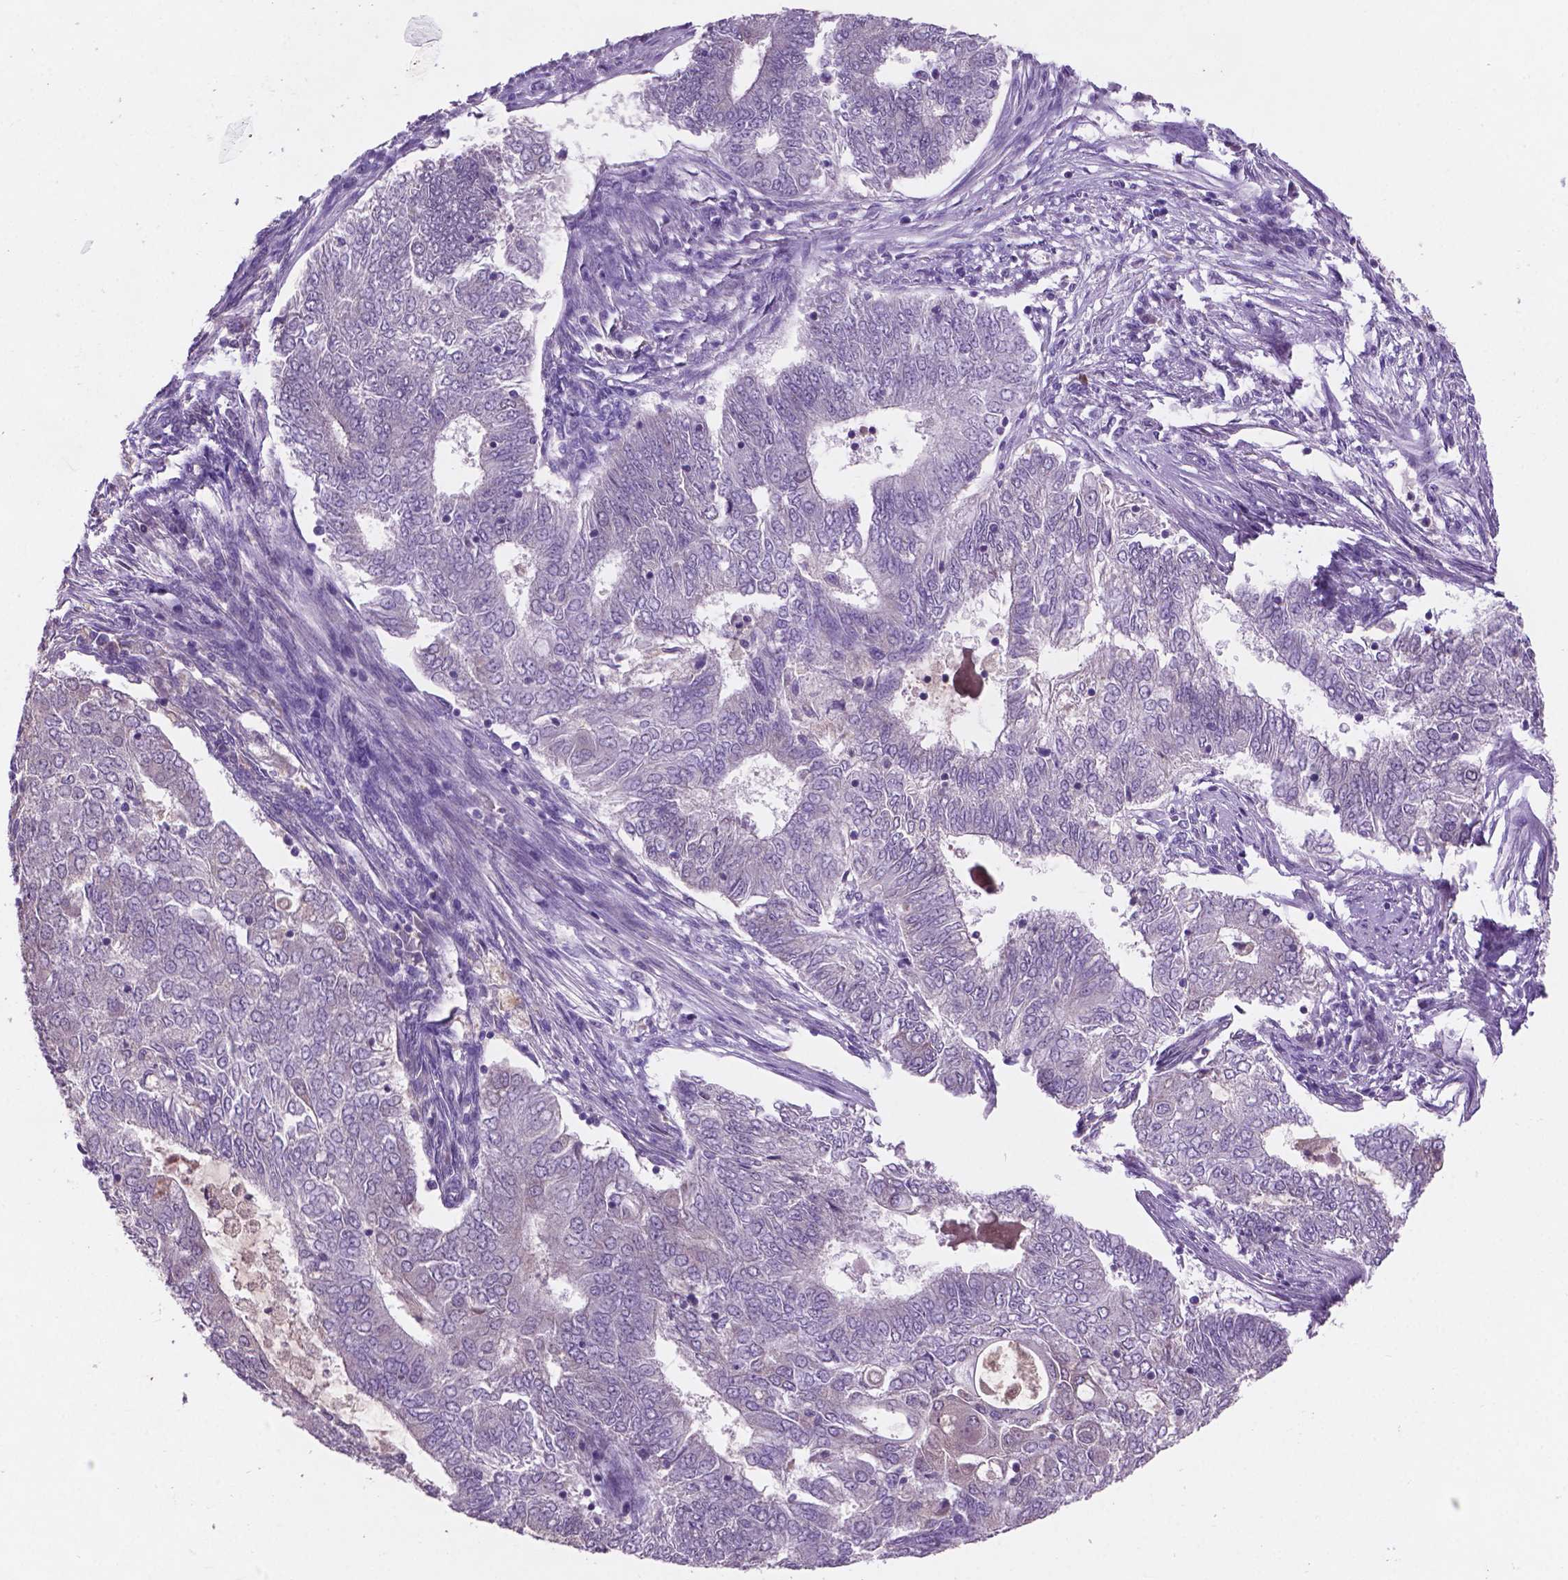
{"staining": {"intensity": "negative", "quantity": "none", "location": "none"}, "tissue": "endometrial cancer", "cell_type": "Tumor cells", "image_type": "cancer", "snomed": [{"axis": "morphology", "description": "Adenocarcinoma, NOS"}, {"axis": "topography", "description": "Endometrium"}], "caption": "Protein analysis of endometrial adenocarcinoma demonstrates no significant staining in tumor cells.", "gene": "GXYLT2", "patient": {"sex": "female", "age": 62}}